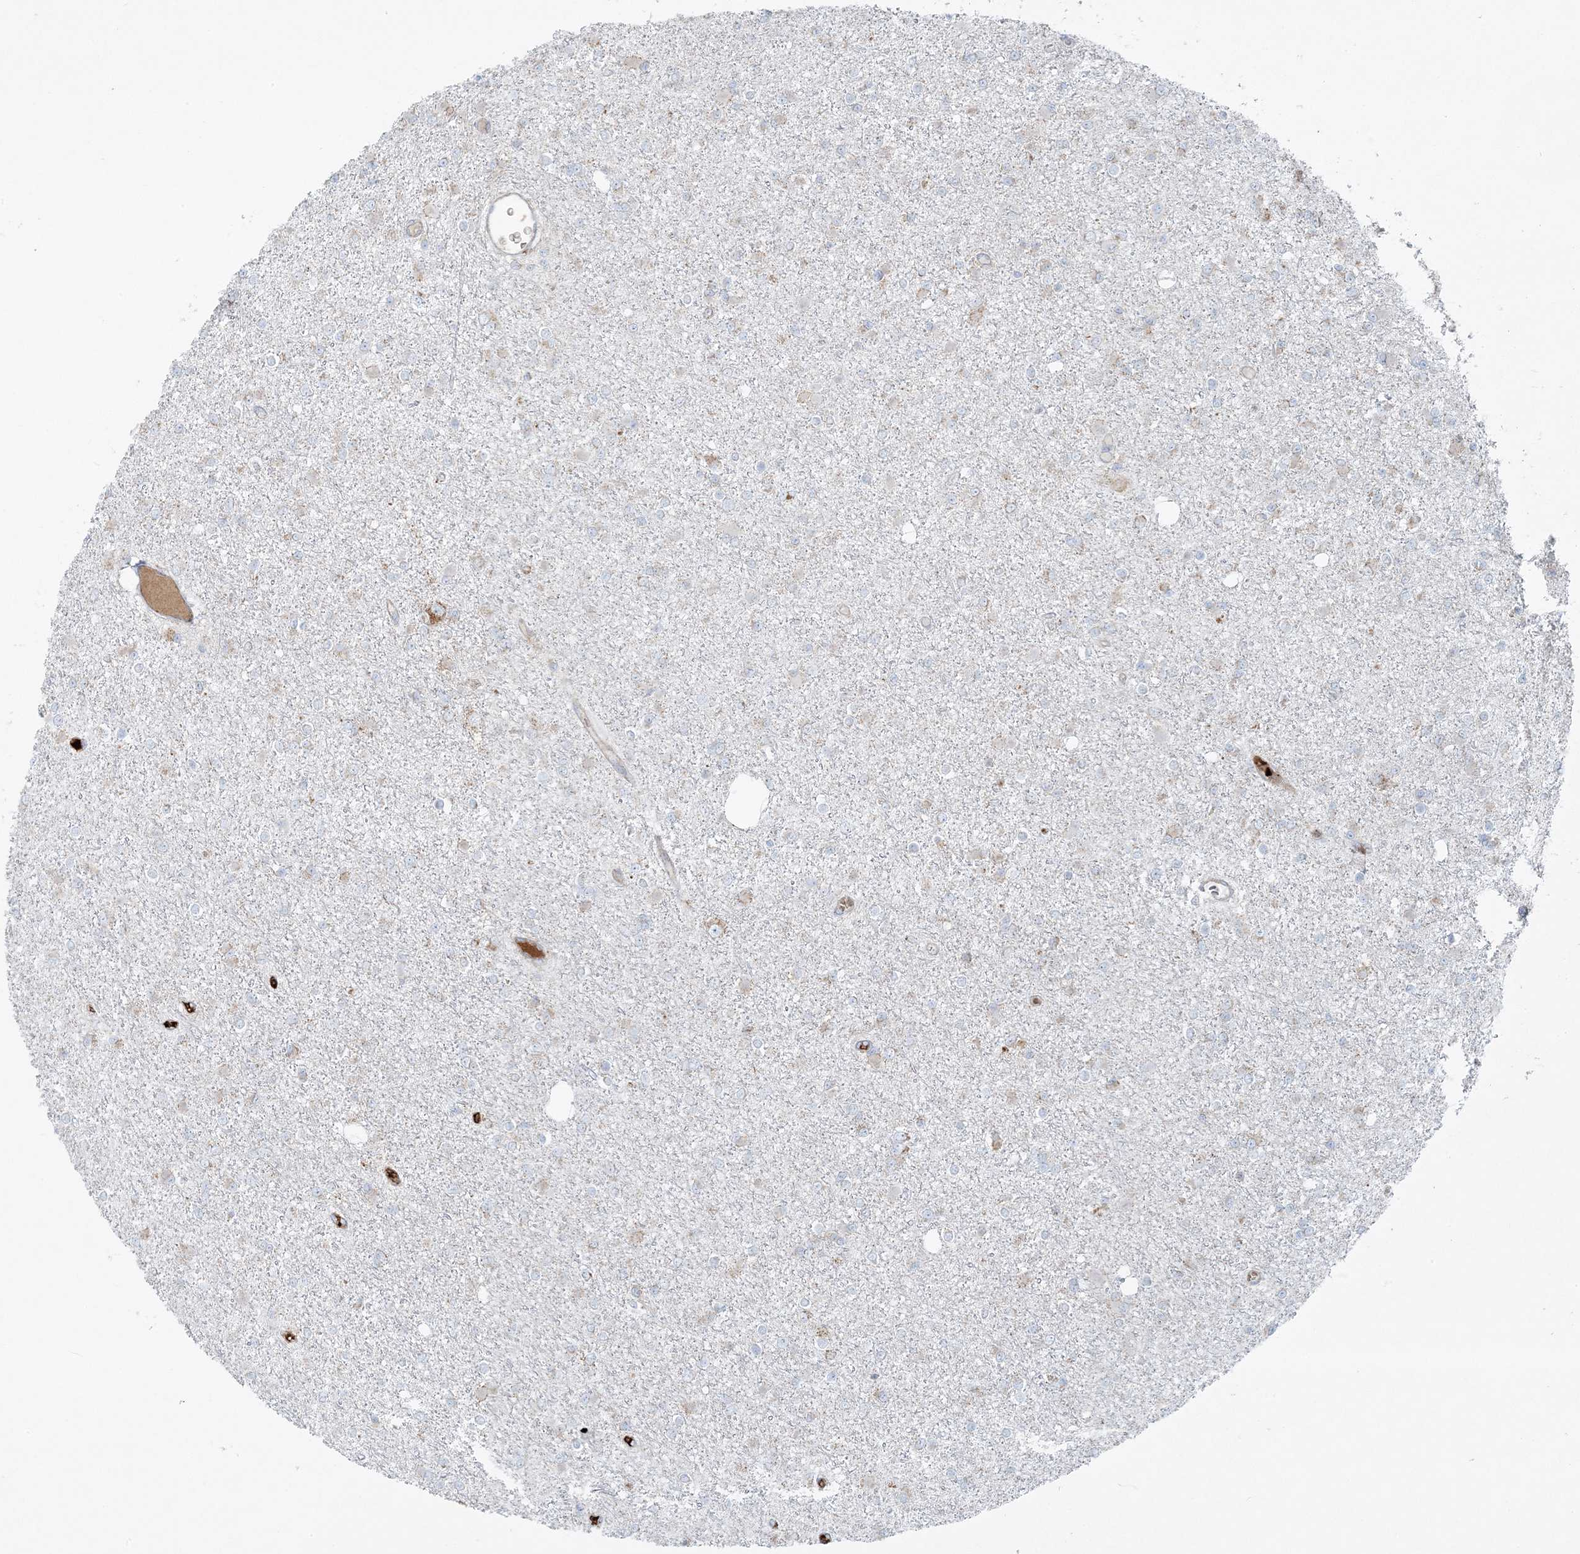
{"staining": {"intensity": "negative", "quantity": "none", "location": "none"}, "tissue": "glioma", "cell_type": "Tumor cells", "image_type": "cancer", "snomed": [{"axis": "morphology", "description": "Glioma, malignant, Low grade"}, {"axis": "topography", "description": "Brain"}], "caption": "Tumor cells show no significant protein expression in glioma.", "gene": "PIK3R4", "patient": {"sex": "female", "age": 22}}